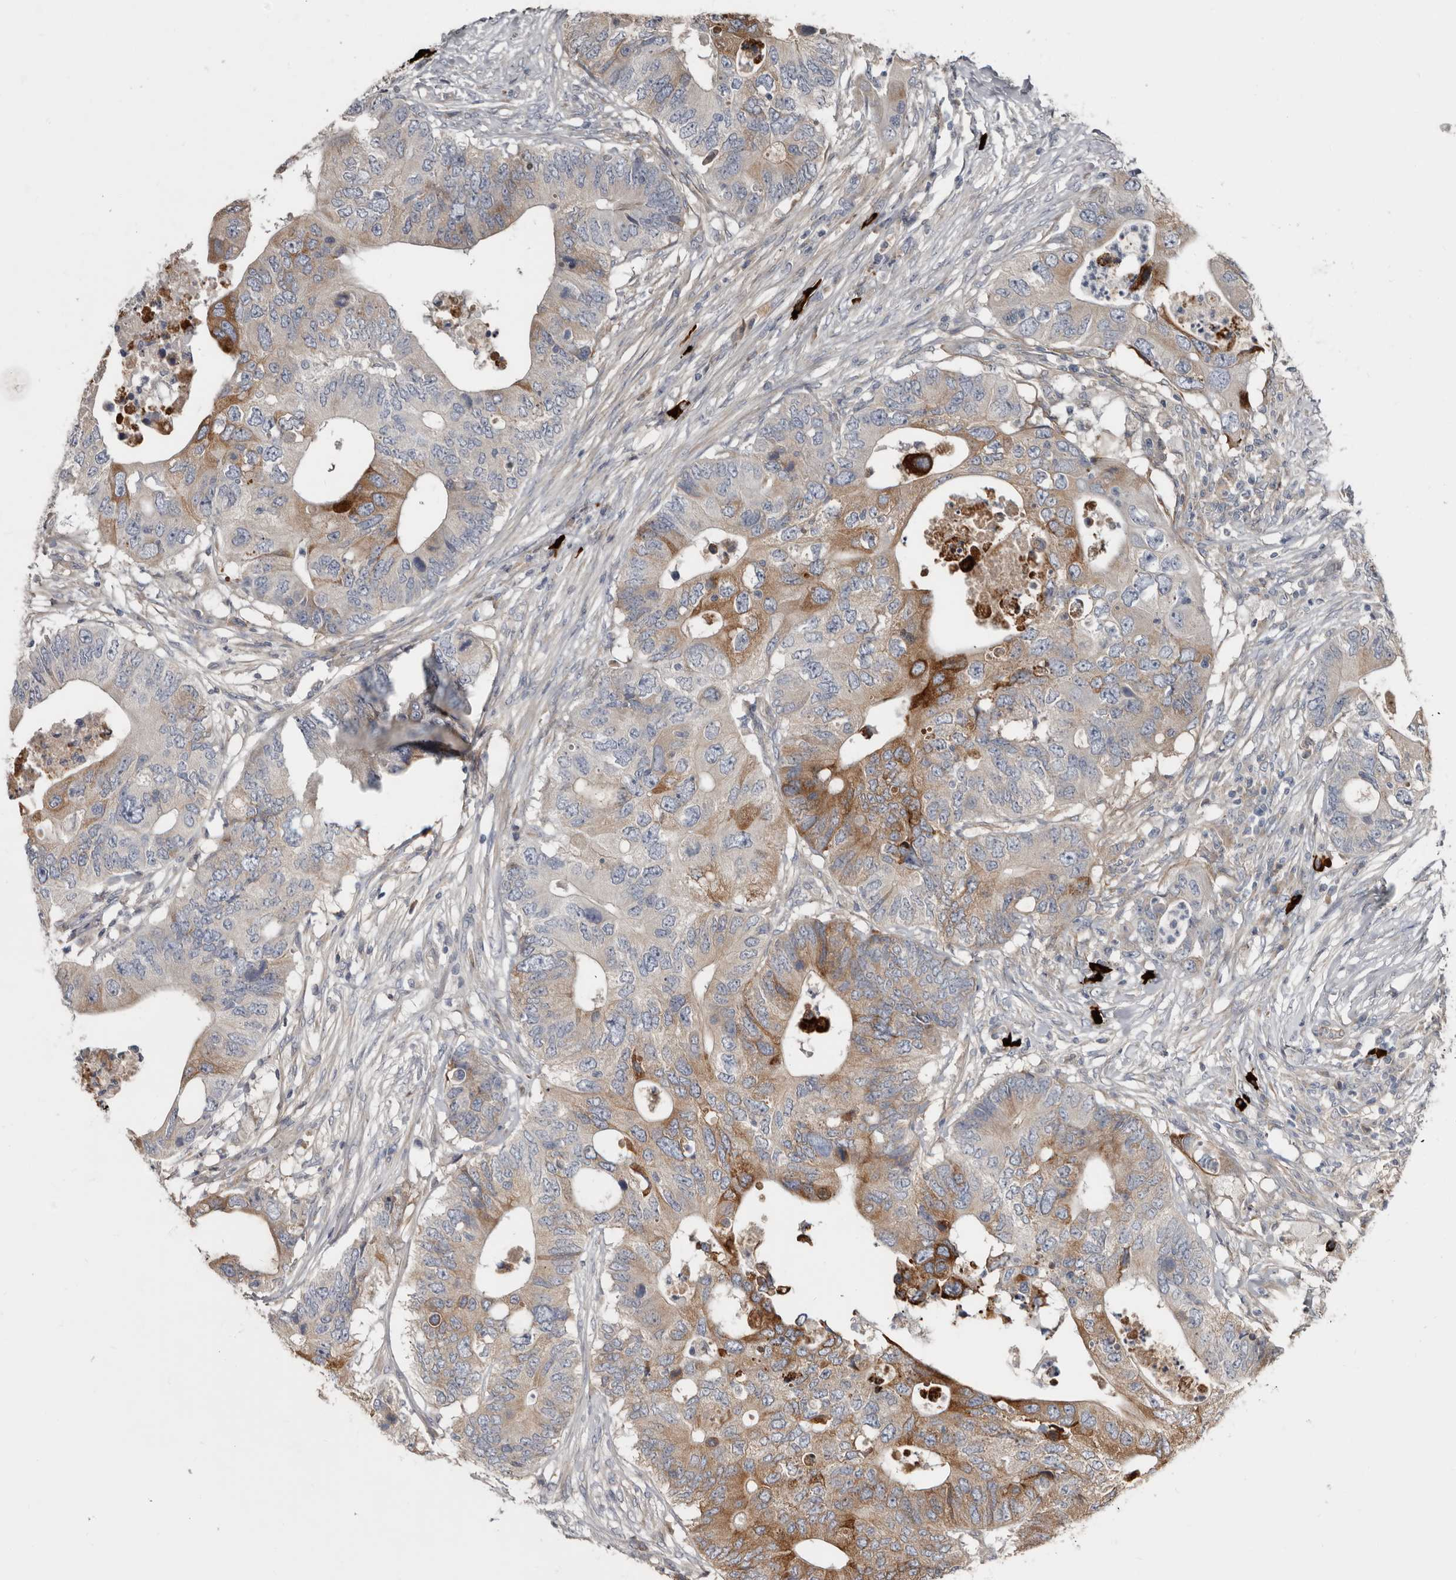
{"staining": {"intensity": "moderate", "quantity": "25%-75%", "location": "cytoplasmic/membranous"}, "tissue": "colorectal cancer", "cell_type": "Tumor cells", "image_type": "cancer", "snomed": [{"axis": "morphology", "description": "Adenocarcinoma, NOS"}, {"axis": "topography", "description": "Colon"}], "caption": "There is medium levels of moderate cytoplasmic/membranous staining in tumor cells of colorectal adenocarcinoma, as demonstrated by immunohistochemical staining (brown color).", "gene": "ZNF114", "patient": {"sex": "male", "age": 71}}